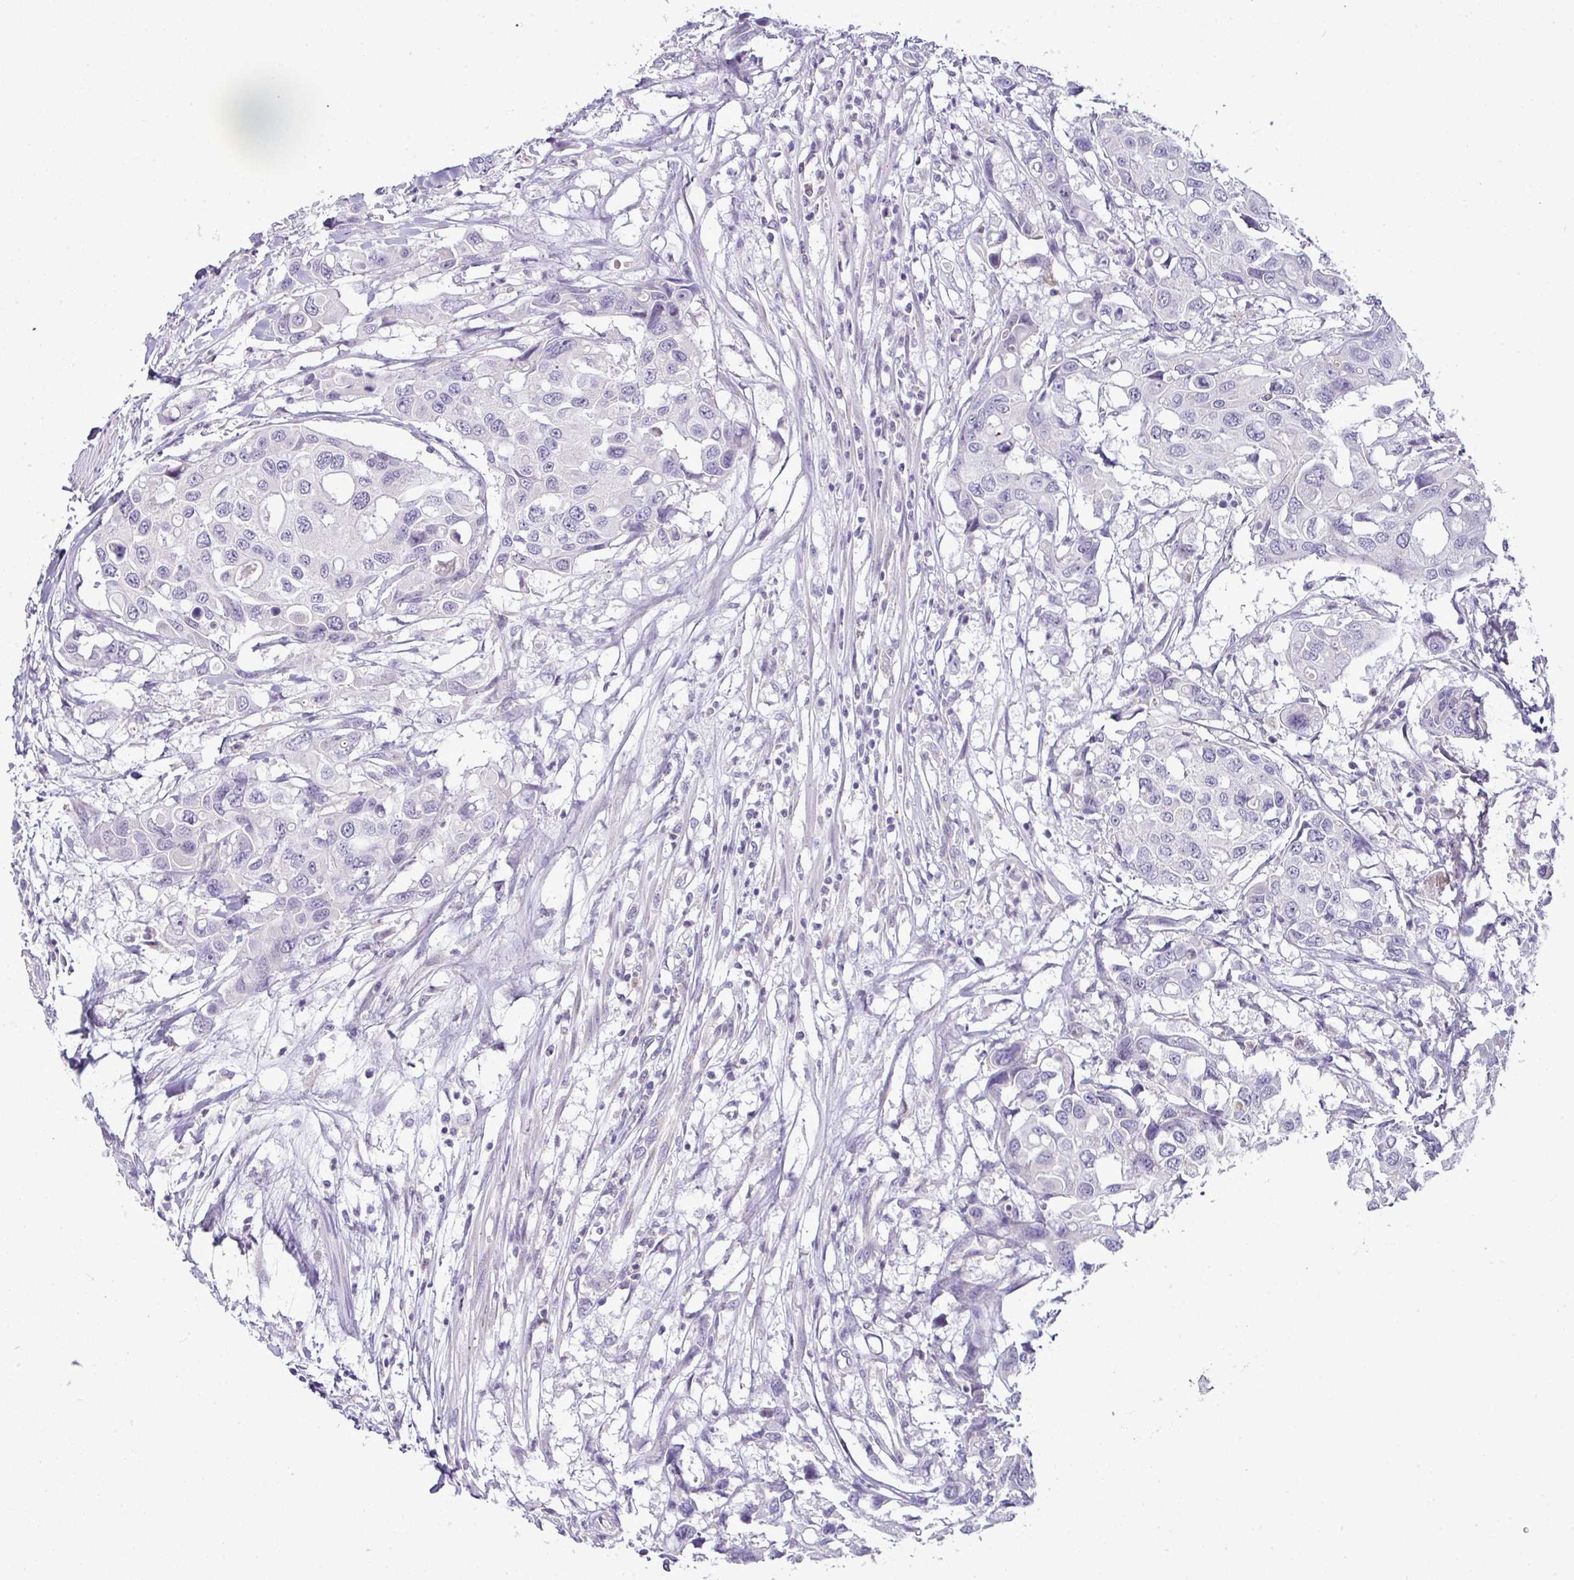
{"staining": {"intensity": "negative", "quantity": "none", "location": "none"}, "tissue": "colorectal cancer", "cell_type": "Tumor cells", "image_type": "cancer", "snomed": [{"axis": "morphology", "description": "Adenocarcinoma, NOS"}, {"axis": "topography", "description": "Colon"}], "caption": "Human colorectal adenocarcinoma stained for a protein using IHC reveals no positivity in tumor cells.", "gene": "HBEGF", "patient": {"sex": "male", "age": 77}}